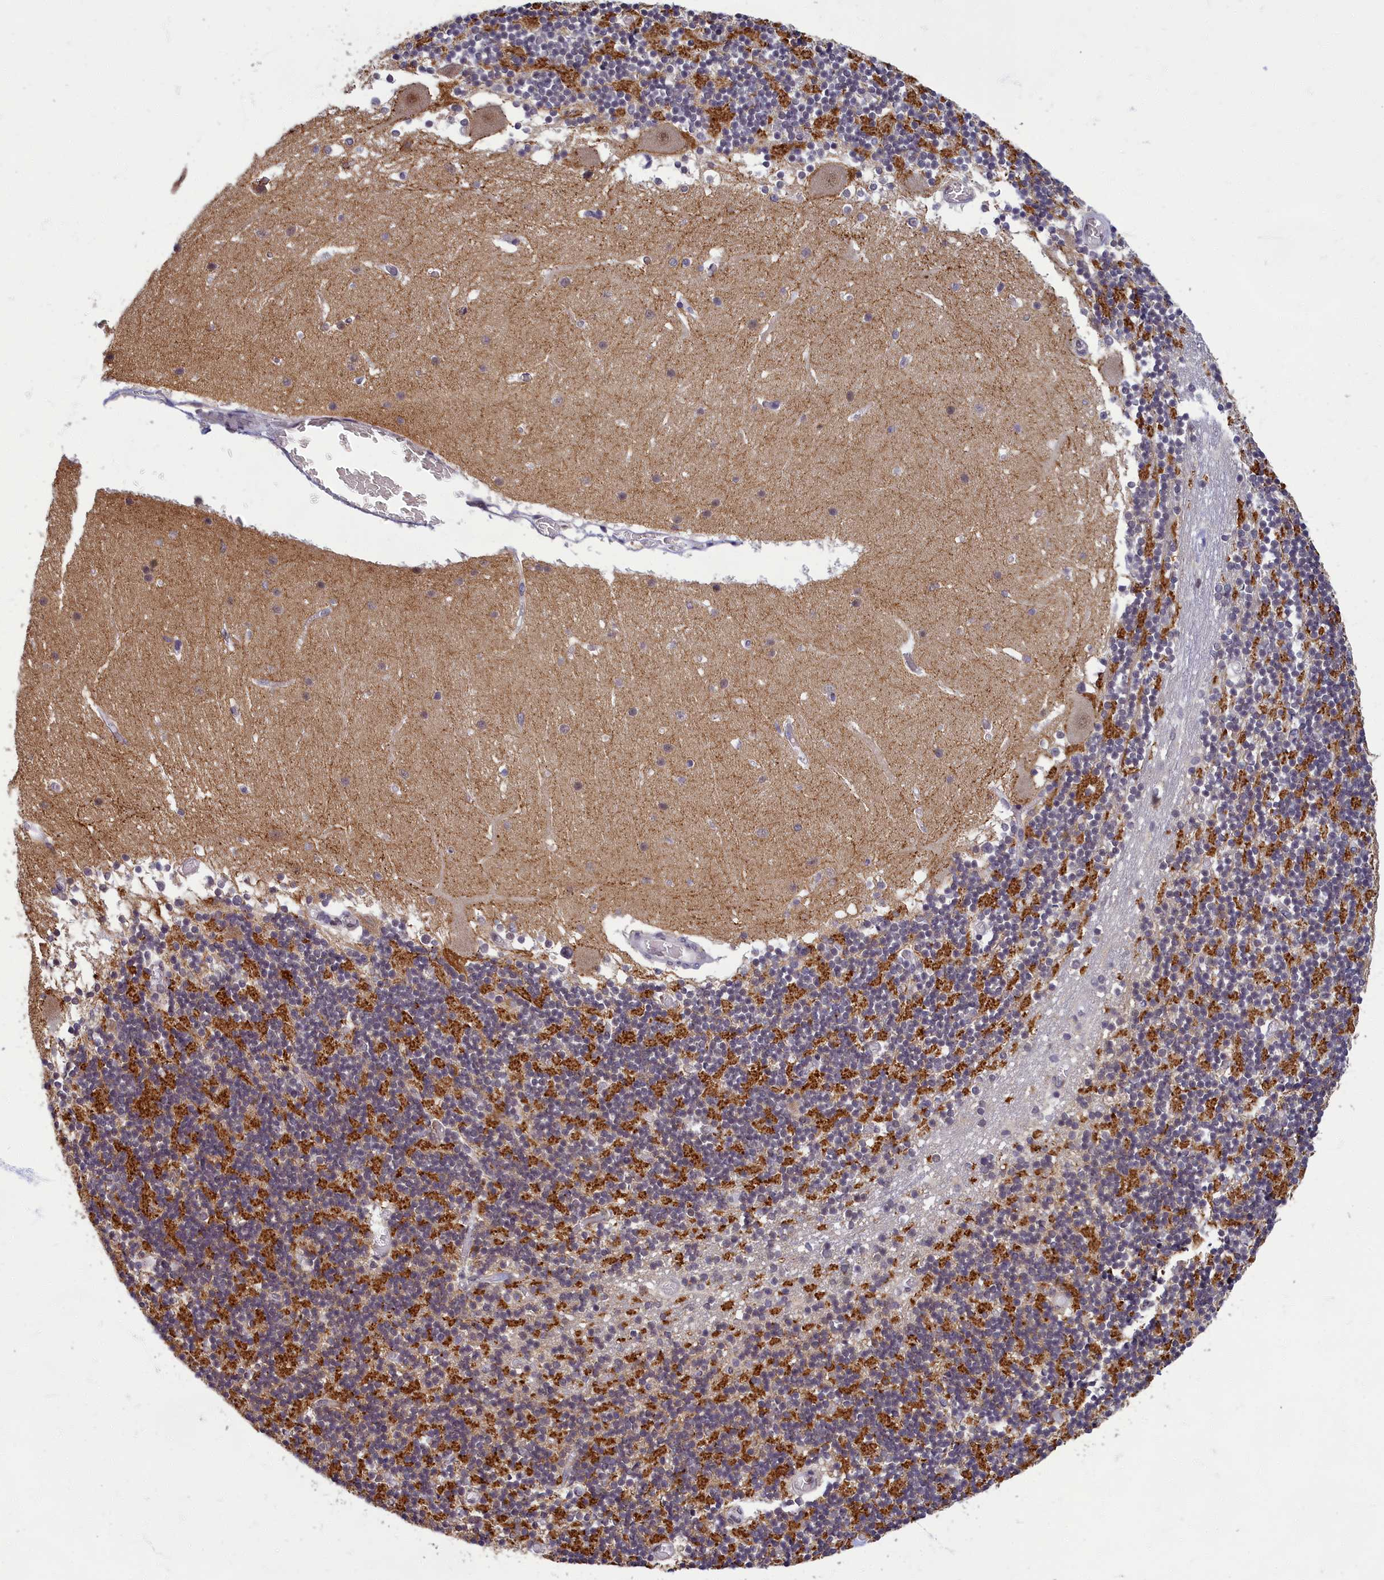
{"staining": {"intensity": "strong", "quantity": "25%-75%", "location": "cytoplasmic/membranous"}, "tissue": "cerebellum", "cell_type": "Cells in granular layer", "image_type": "normal", "snomed": [{"axis": "morphology", "description": "Normal tissue, NOS"}, {"axis": "topography", "description": "Cerebellum"}], "caption": "This is an image of IHC staining of normal cerebellum, which shows strong expression in the cytoplasmic/membranous of cells in granular layer.", "gene": "EARS2", "patient": {"sex": "female", "age": 28}}